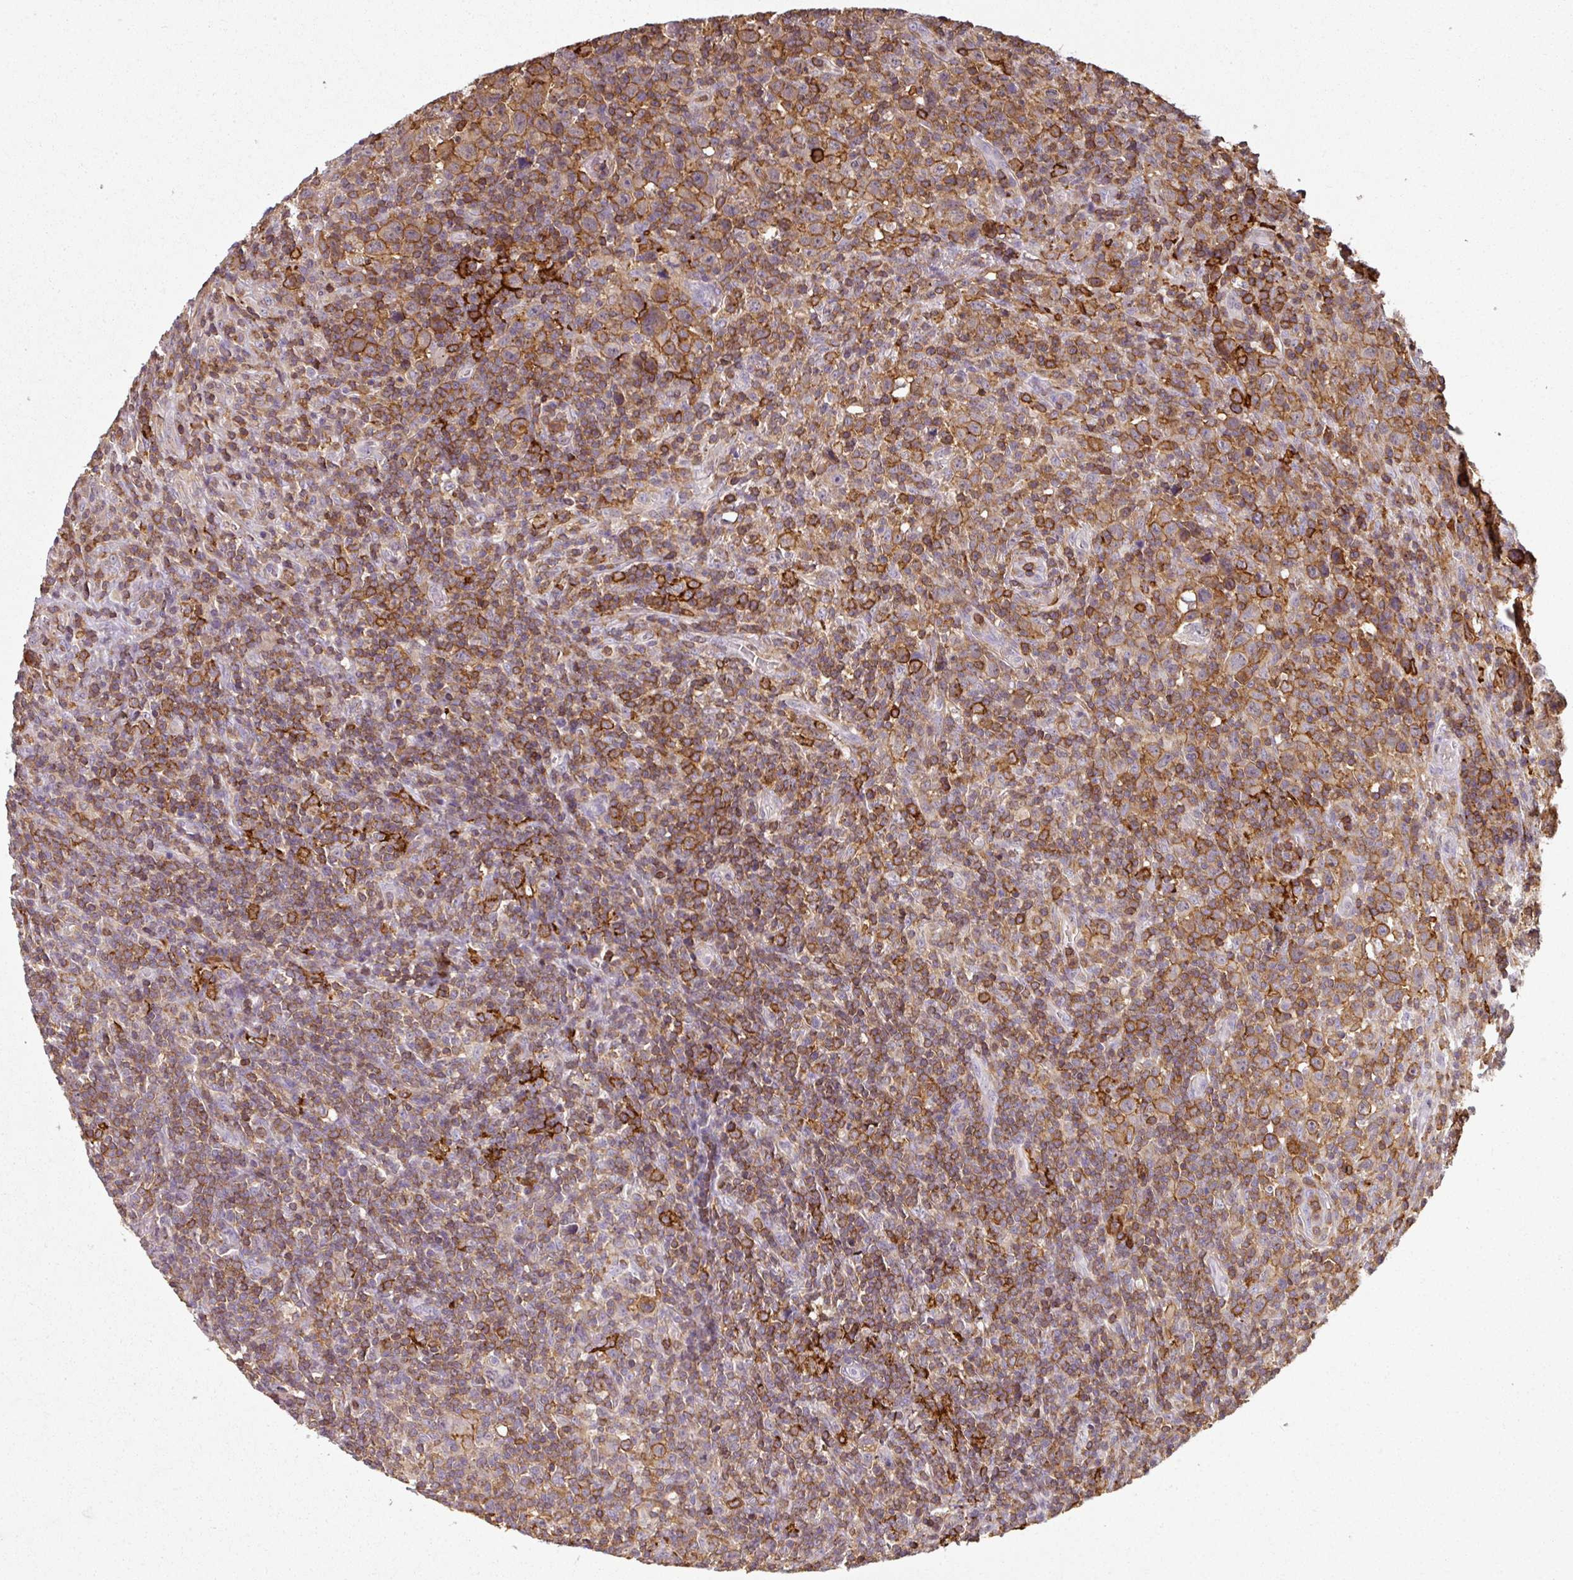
{"staining": {"intensity": "negative", "quantity": "none", "location": "none"}, "tissue": "lymphoma", "cell_type": "Tumor cells", "image_type": "cancer", "snomed": [{"axis": "morphology", "description": "Hodgkin's disease, NOS"}, {"axis": "topography", "description": "Lymph node"}], "caption": "A high-resolution photomicrograph shows IHC staining of lymphoma, which shows no significant staining in tumor cells.", "gene": "OLFML2B", "patient": {"sex": "female", "age": 18}}